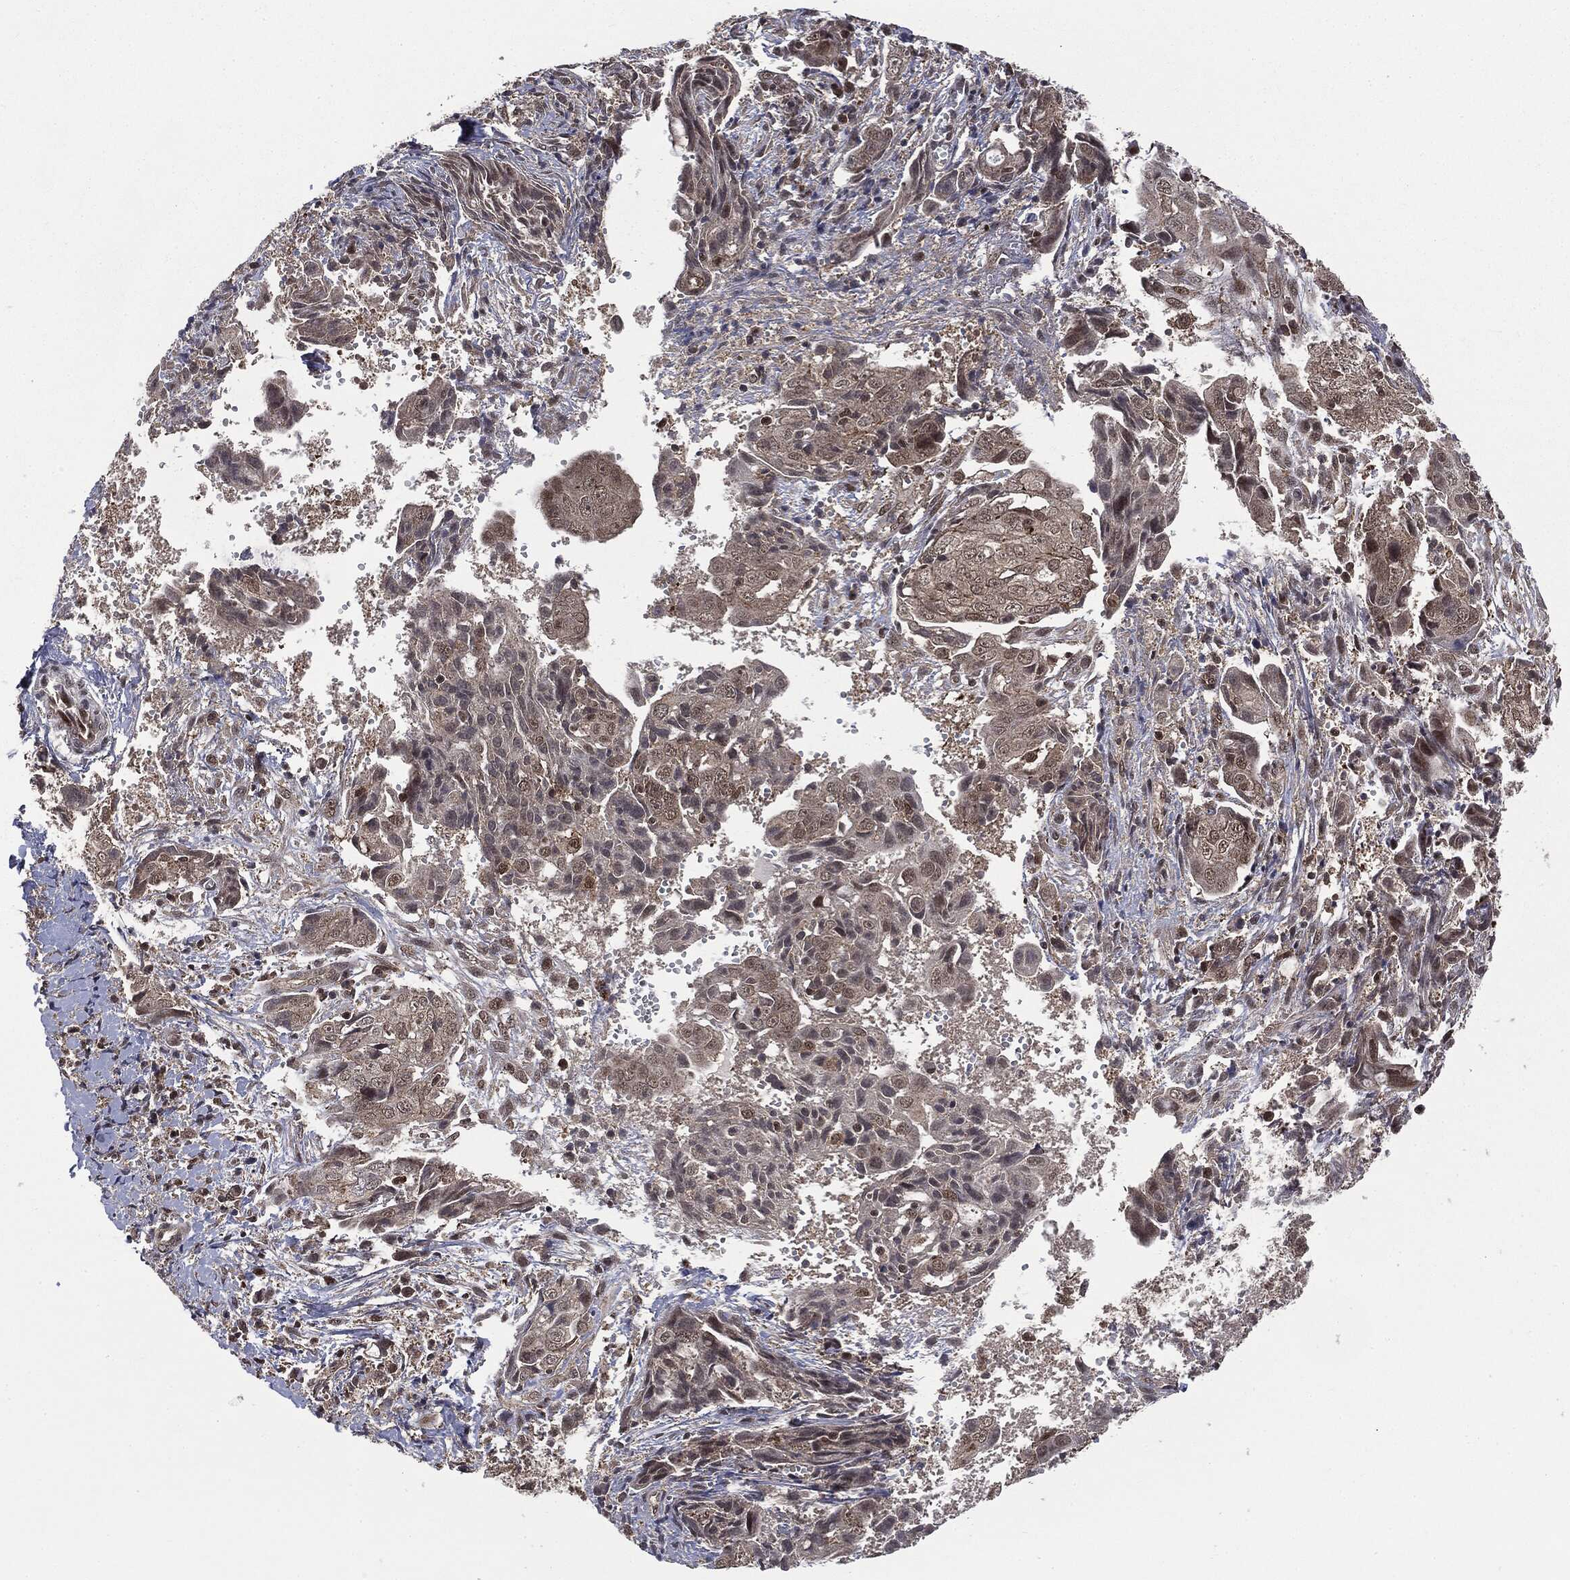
{"staining": {"intensity": "negative", "quantity": "none", "location": "none"}, "tissue": "ovarian cancer", "cell_type": "Tumor cells", "image_type": "cancer", "snomed": [{"axis": "morphology", "description": "Carcinoma, endometroid"}, {"axis": "topography", "description": "Ovary"}], "caption": "Photomicrograph shows no protein expression in tumor cells of ovarian endometroid carcinoma tissue. (Stains: DAB (3,3'-diaminobenzidine) IHC with hematoxylin counter stain, Microscopy: brightfield microscopy at high magnification).", "gene": "PTPA", "patient": {"sex": "female", "age": 70}}